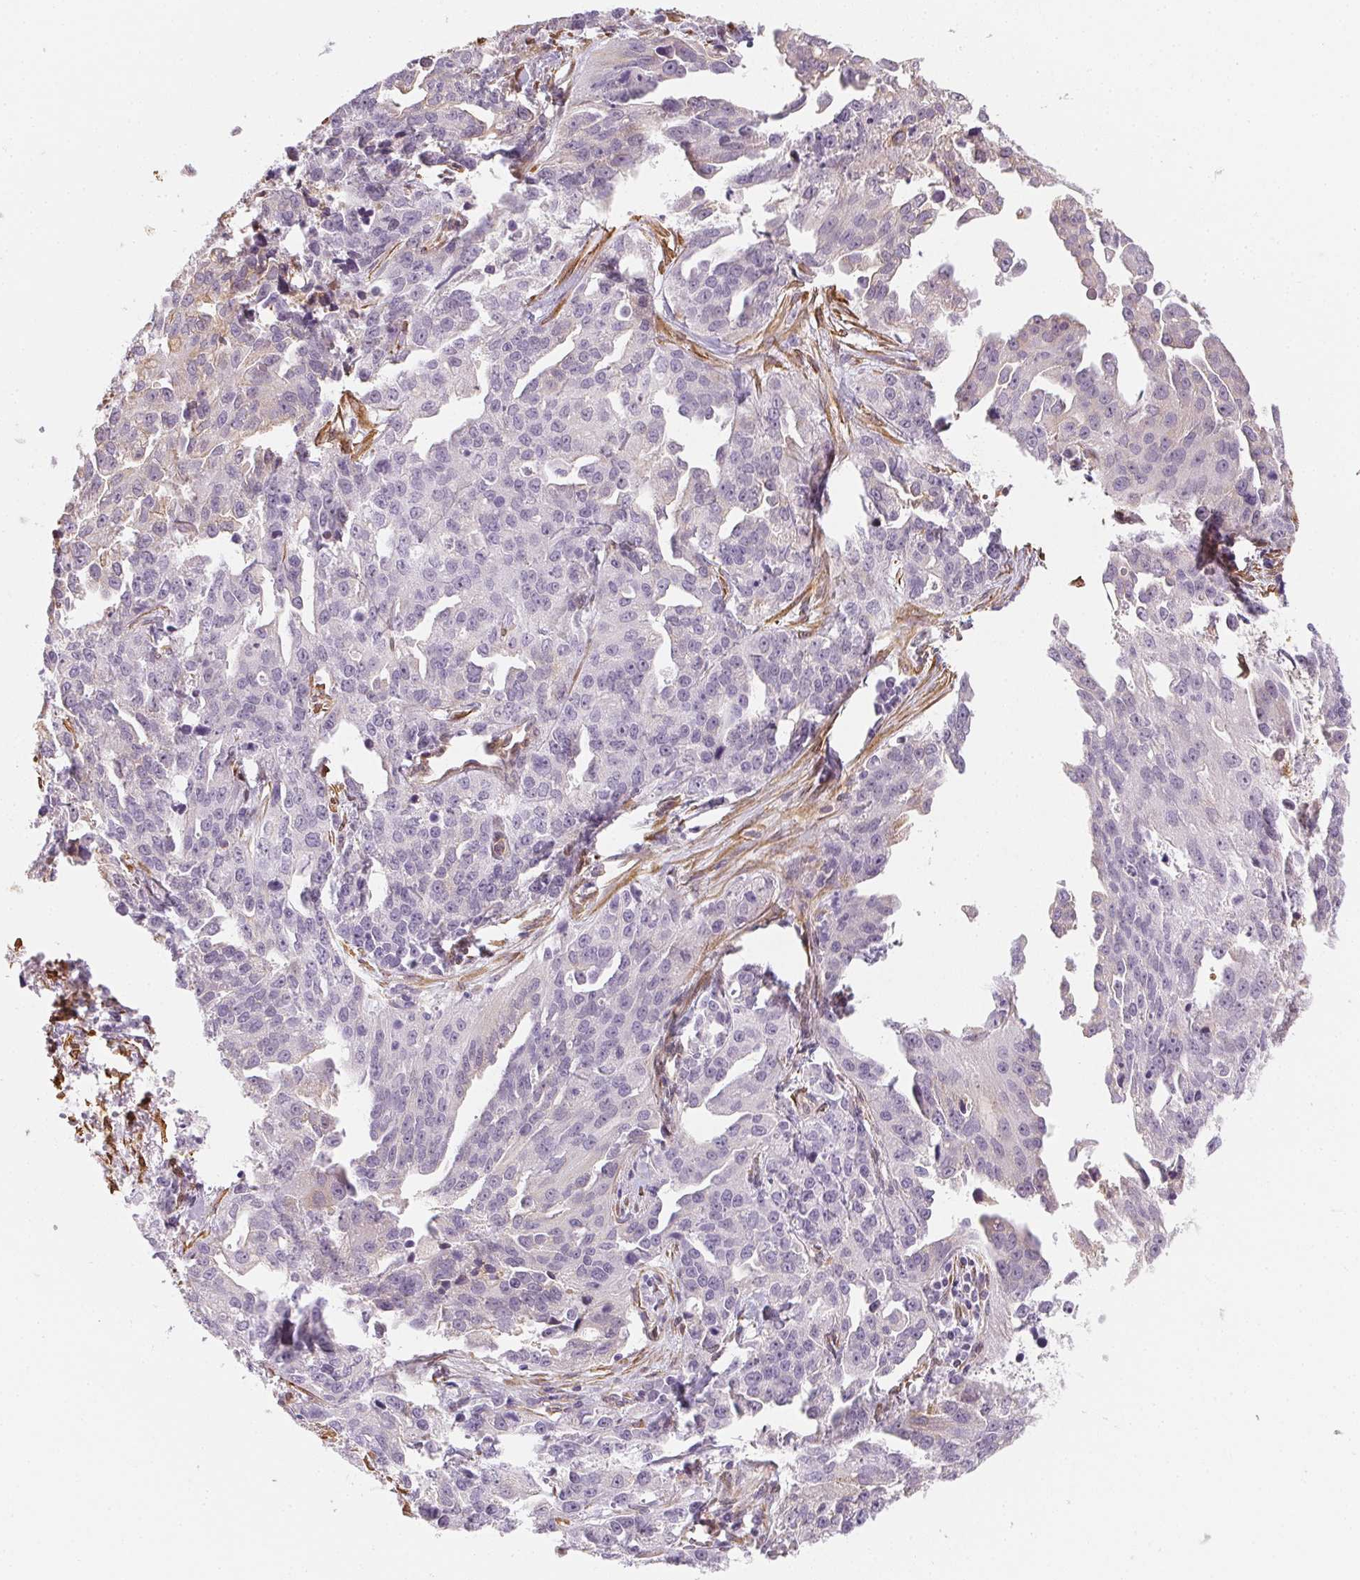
{"staining": {"intensity": "negative", "quantity": "none", "location": "none"}, "tissue": "ovarian cancer", "cell_type": "Tumor cells", "image_type": "cancer", "snomed": [{"axis": "morphology", "description": "Cystadenocarcinoma, serous, NOS"}, {"axis": "topography", "description": "Ovary"}], "caption": "This is an immunohistochemistry (IHC) histopathology image of ovarian cancer. There is no staining in tumor cells.", "gene": "RSBN1", "patient": {"sex": "female", "age": 75}}